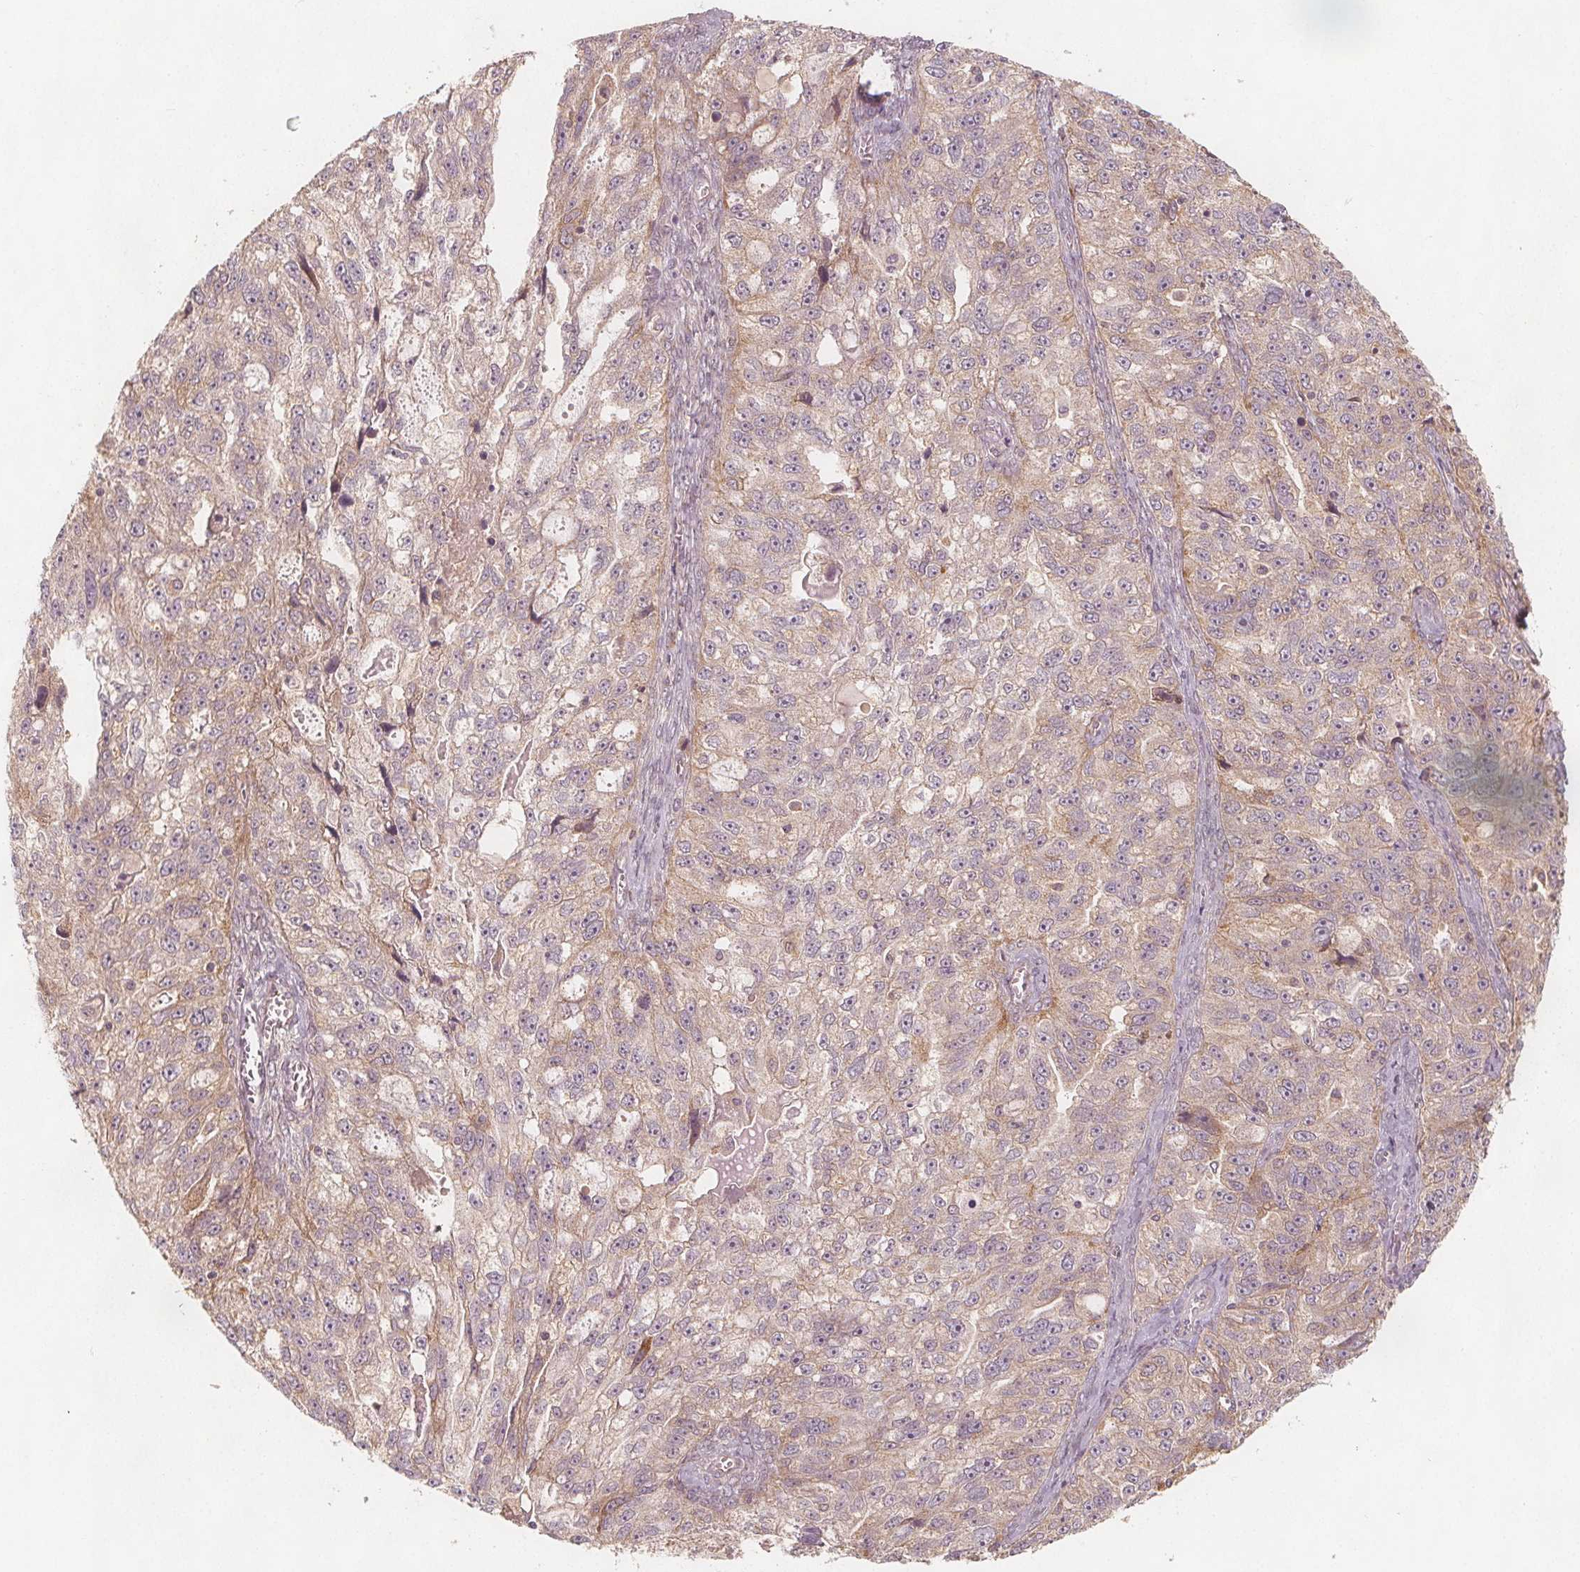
{"staining": {"intensity": "weak", "quantity": "<25%", "location": "cytoplasmic/membranous"}, "tissue": "ovarian cancer", "cell_type": "Tumor cells", "image_type": "cancer", "snomed": [{"axis": "morphology", "description": "Cystadenocarcinoma, serous, NOS"}, {"axis": "topography", "description": "Ovary"}], "caption": "The micrograph exhibits no significant staining in tumor cells of ovarian cancer (serous cystadenocarcinoma).", "gene": "NCSTN", "patient": {"sex": "female", "age": 51}}